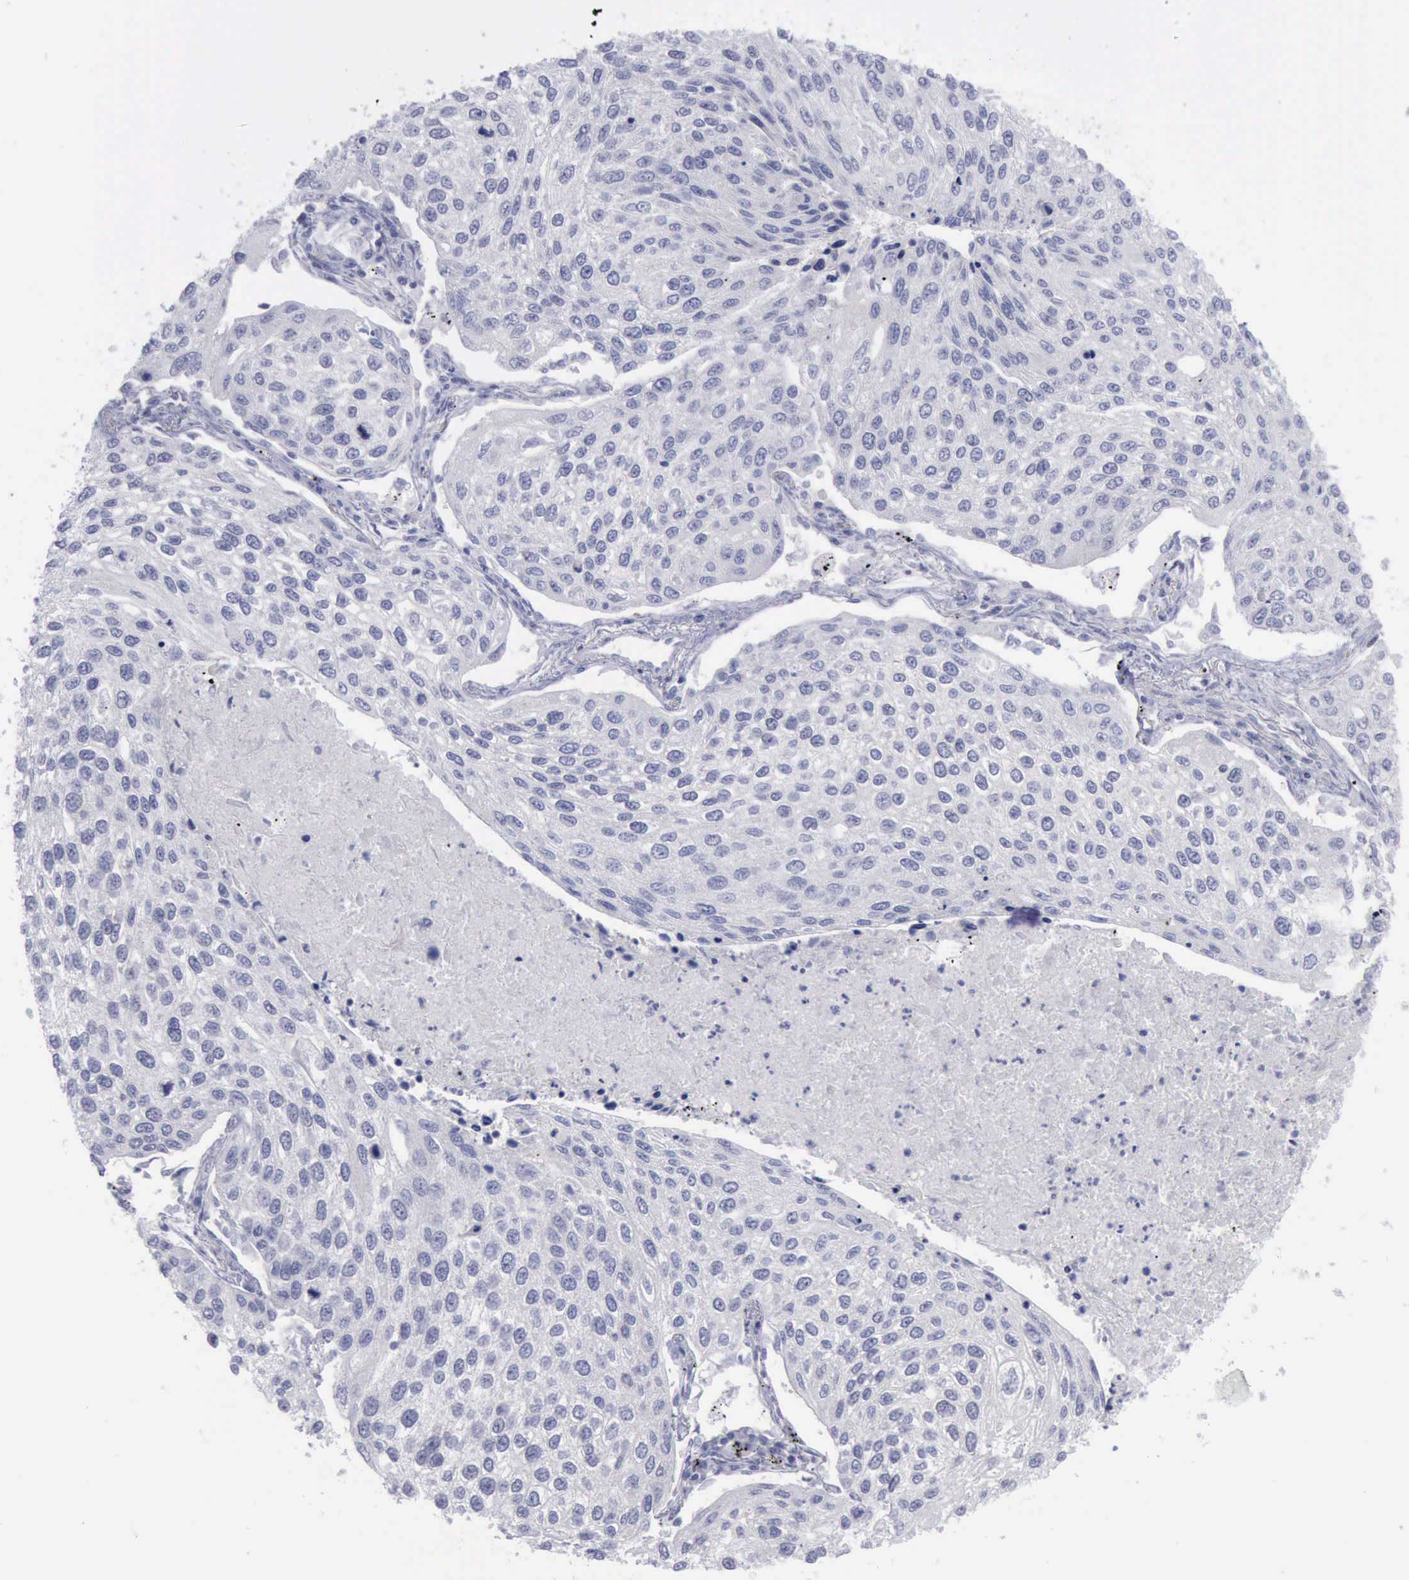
{"staining": {"intensity": "negative", "quantity": "none", "location": "none"}, "tissue": "lung cancer", "cell_type": "Tumor cells", "image_type": "cancer", "snomed": [{"axis": "morphology", "description": "Squamous cell carcinoma, NOS"}, {"axis": "topography", "description": "Lung"}], "caption": "Tumor cells are negative for brown protein staining in lung squamous cell carcinoma. (Brightfield microscopy of DAB (3,3'-diaminobenzidine) IHC at high magnification).", "gene": "SATB2", "patient": {"sex": "male", "age": 75}}